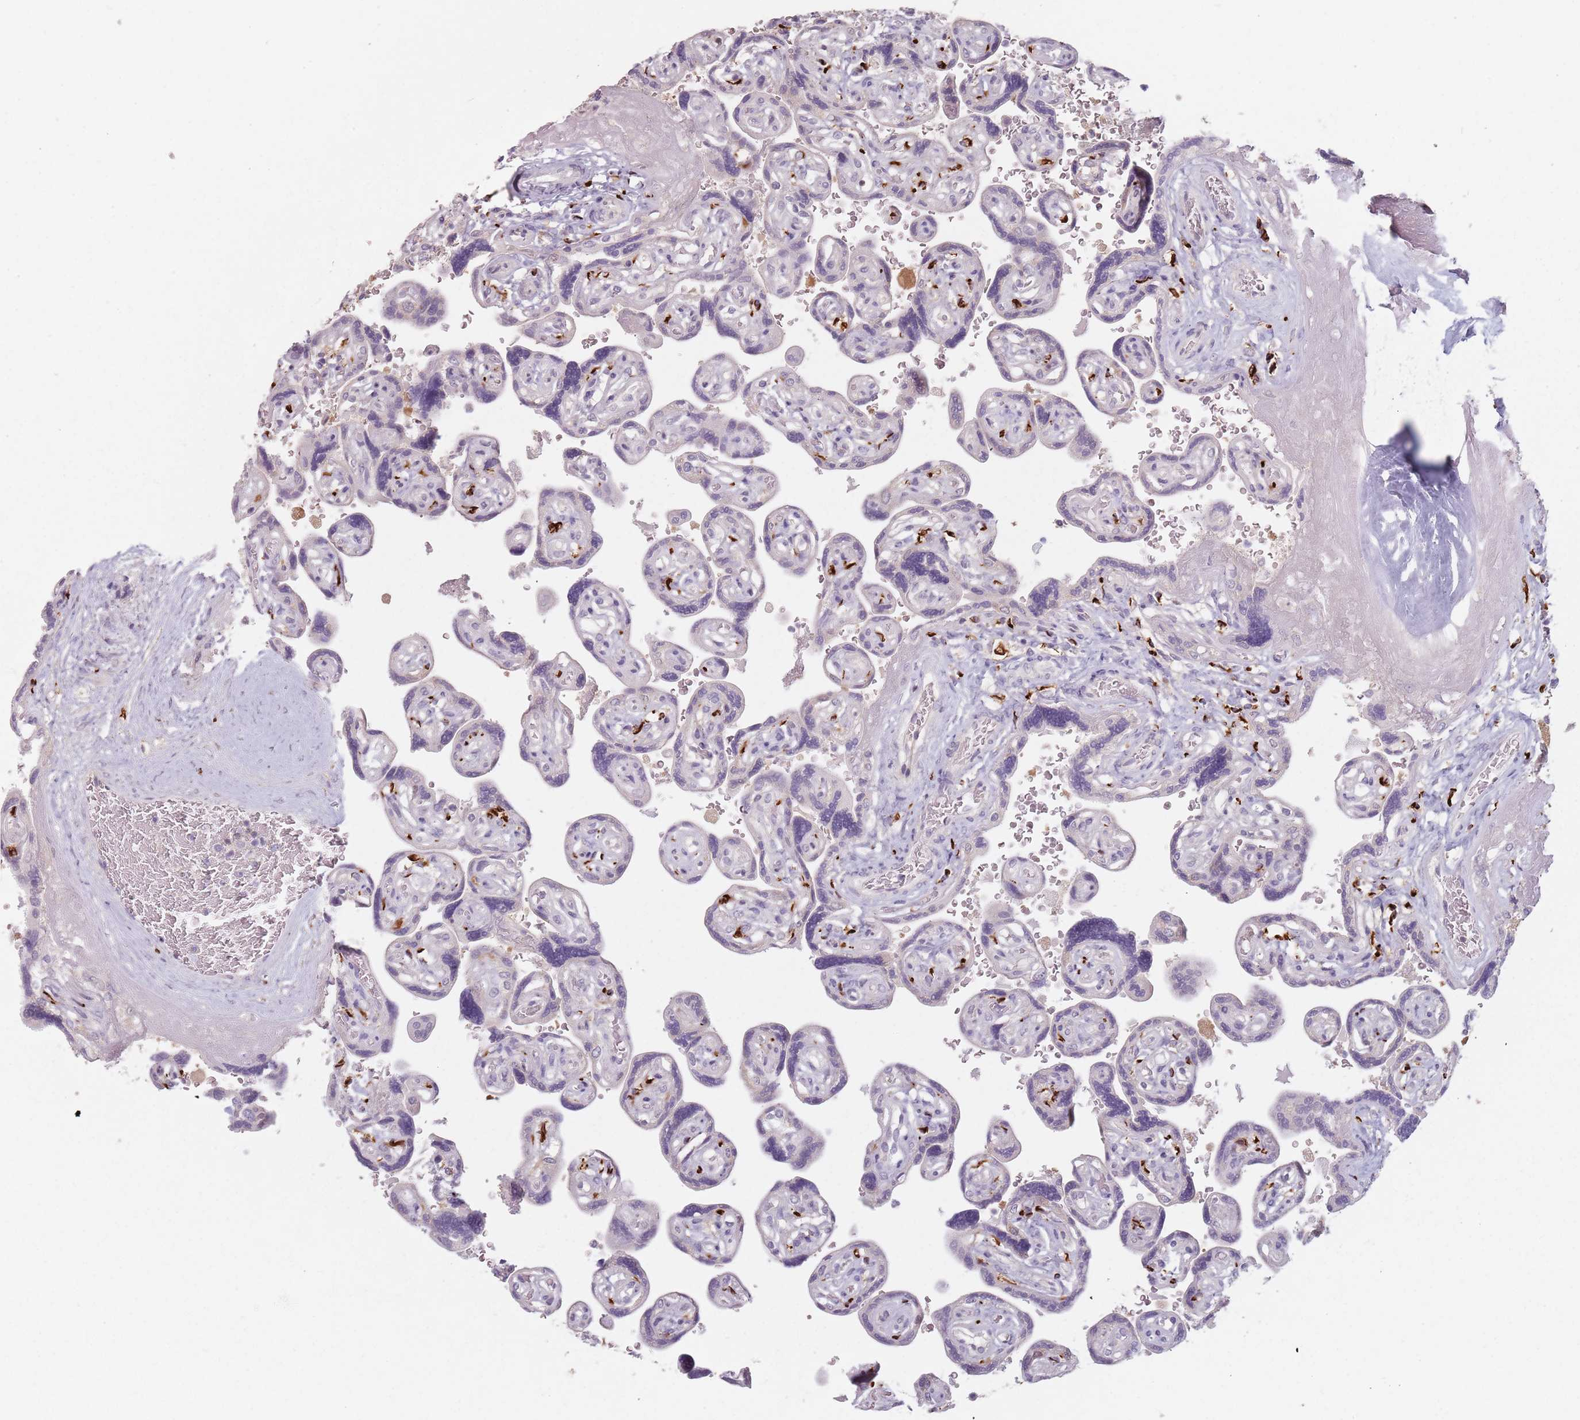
{"staining": {"intensity": "negative", "quantity": "none", "location": "none"}, "tissue": "placenta", "cell_type": "Decidual cells", "image_type": "normal", "snomed": [{"axis": "morphology", "description": "Normal tissue, NOS"}, {"axis": "topography", "description": "Placenta"}], "caption": "DAB immunohistochemical staining of unremarkable placenta demonstrates no significant staining in decidual cells.", "gene": "NAXE", "patient": {"sex": "female", "age": 32}}